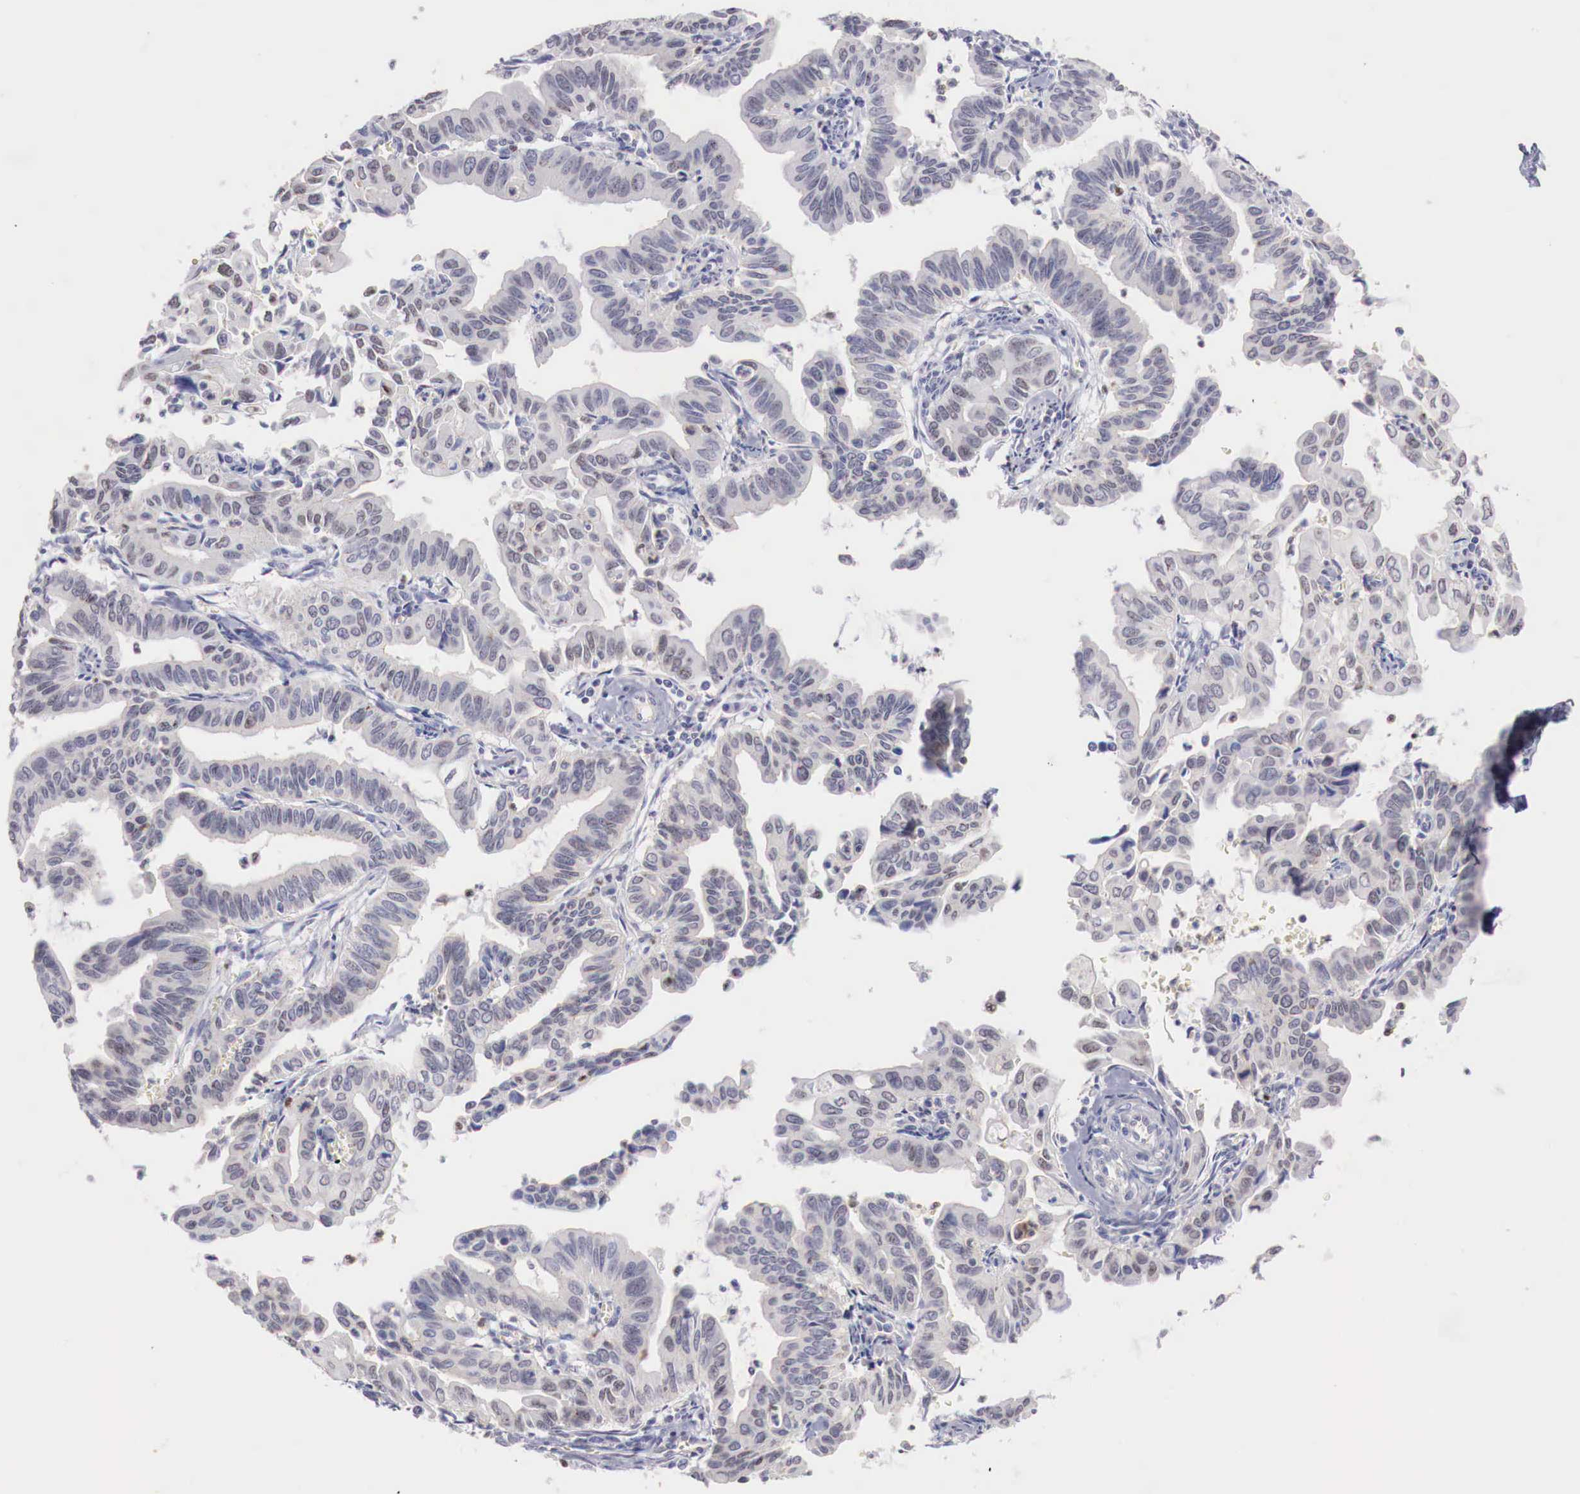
{"staining": {"intensity": "negative", "quantity": "none", "location": "none"}, "tissue": "cervical cancer", "cell_type": "Tumor cells", "image_type": "cancer", "snomed": [{"axis": "morphology", "description": "Normal tissue, NOS"}, {"axis": "morphology", "description": "Adenocarcinoma, NOS"}, {"axis": "topography", "description": "Cervix"}], "caption": "Immunohistochemistry (IHC) histopathology image of cervical cancer (adenocarcinoma) stained for a protein (brown), which displays no positivity in tumor cells.", "gene": "TRIM13", "patient": {"sex": "female", "age": 34}}